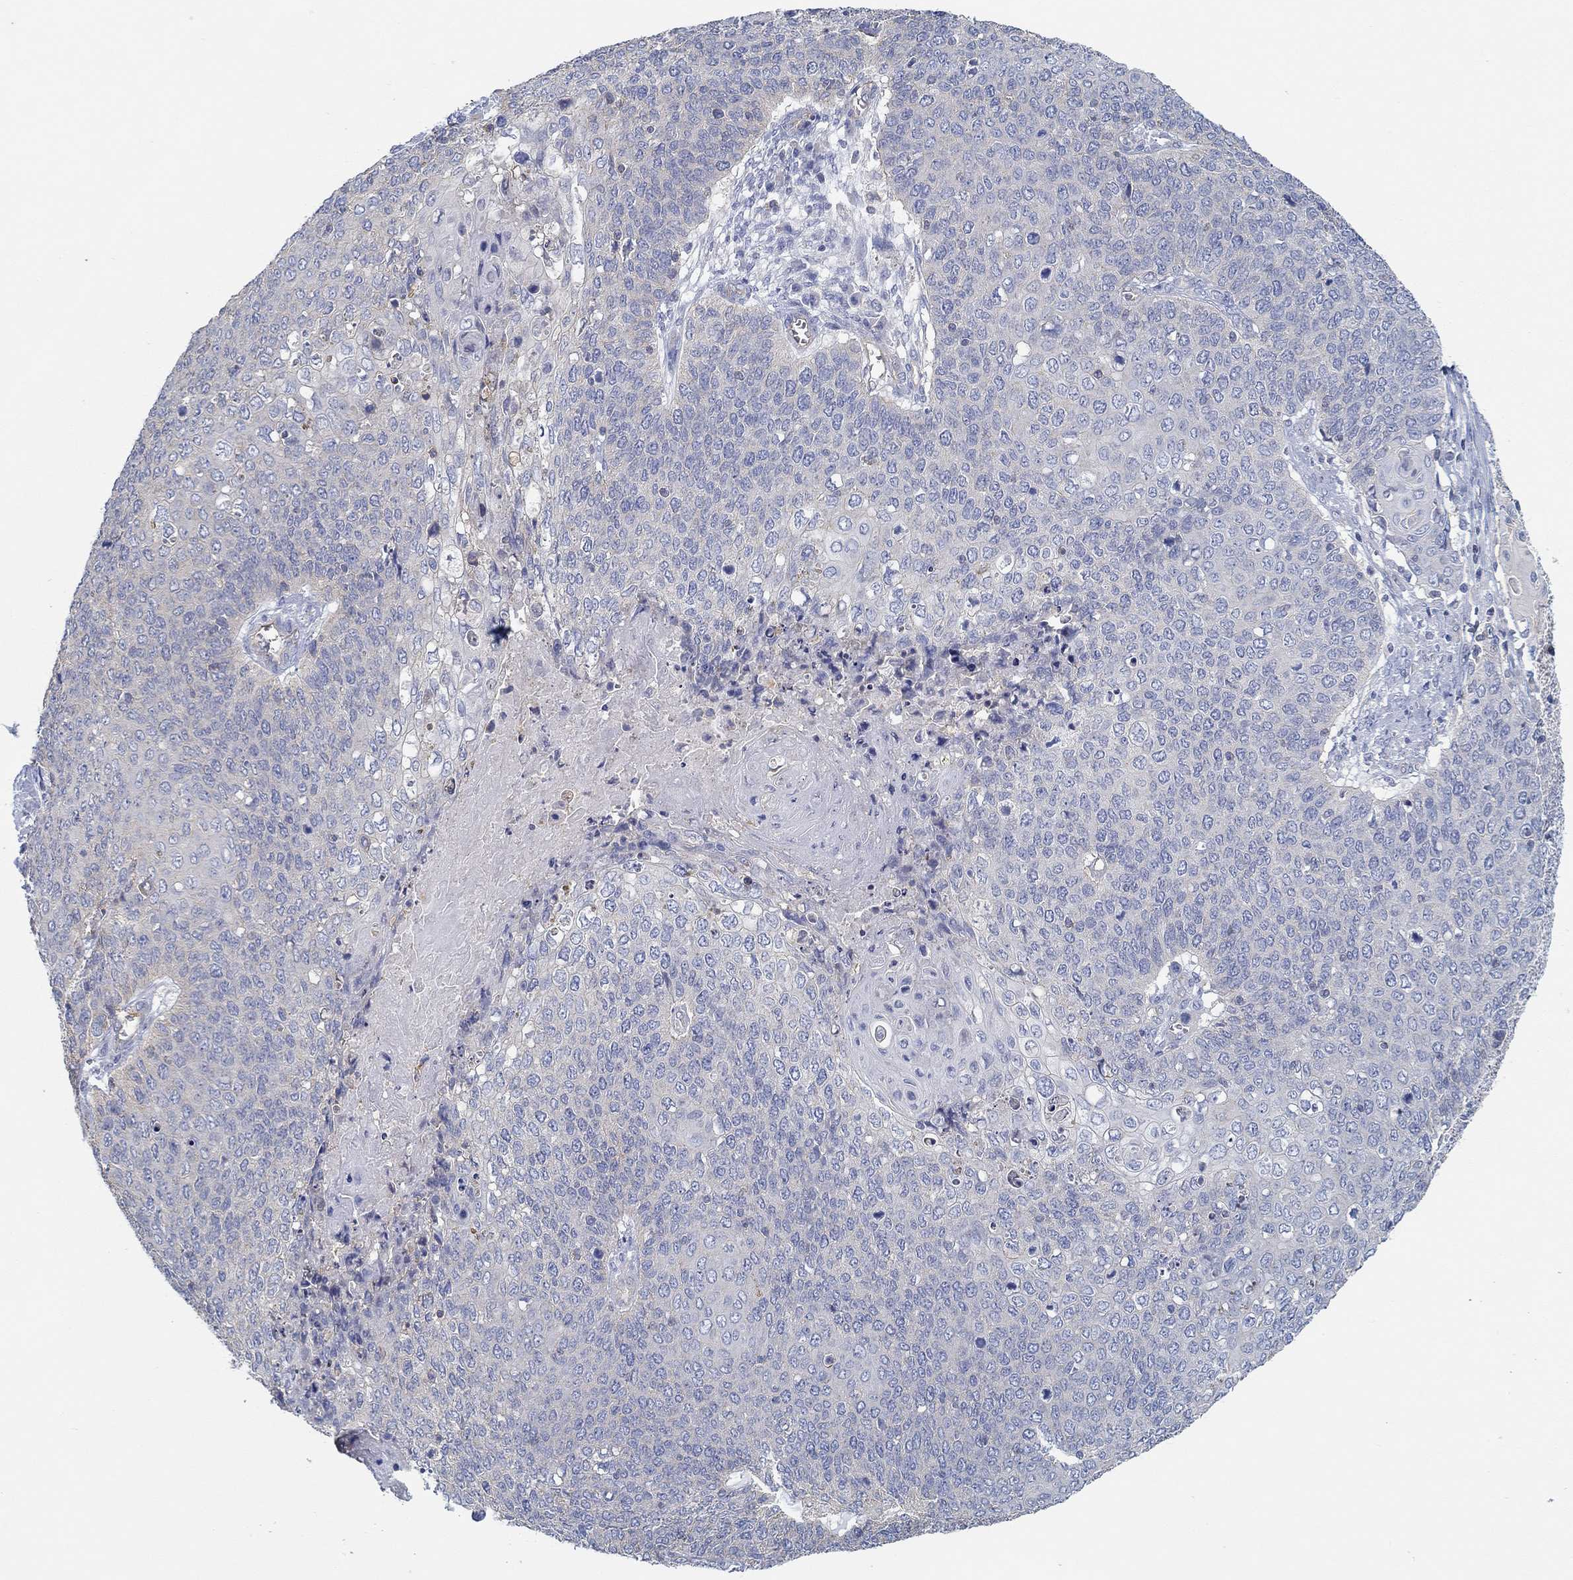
{"staining": {"intensity": "negative", "quantity": "none", "location": "none"}, "tissue": "cervical cancer", "cell_type": "Tumor cells", "image_type": "cancer", "snomed": [{"axis": "morphology", "description": "Squamous cell carcinoma, NOS"}, {"axis": "topography", "description": "Cervix"}], "caption": "DAB immunohistochemical staining of human cervical squamous cell carcinoma reveals no significant positivity in tumor cells.", "gene": "BBOF1", "patient": {"sex": "female", "age": 39}}